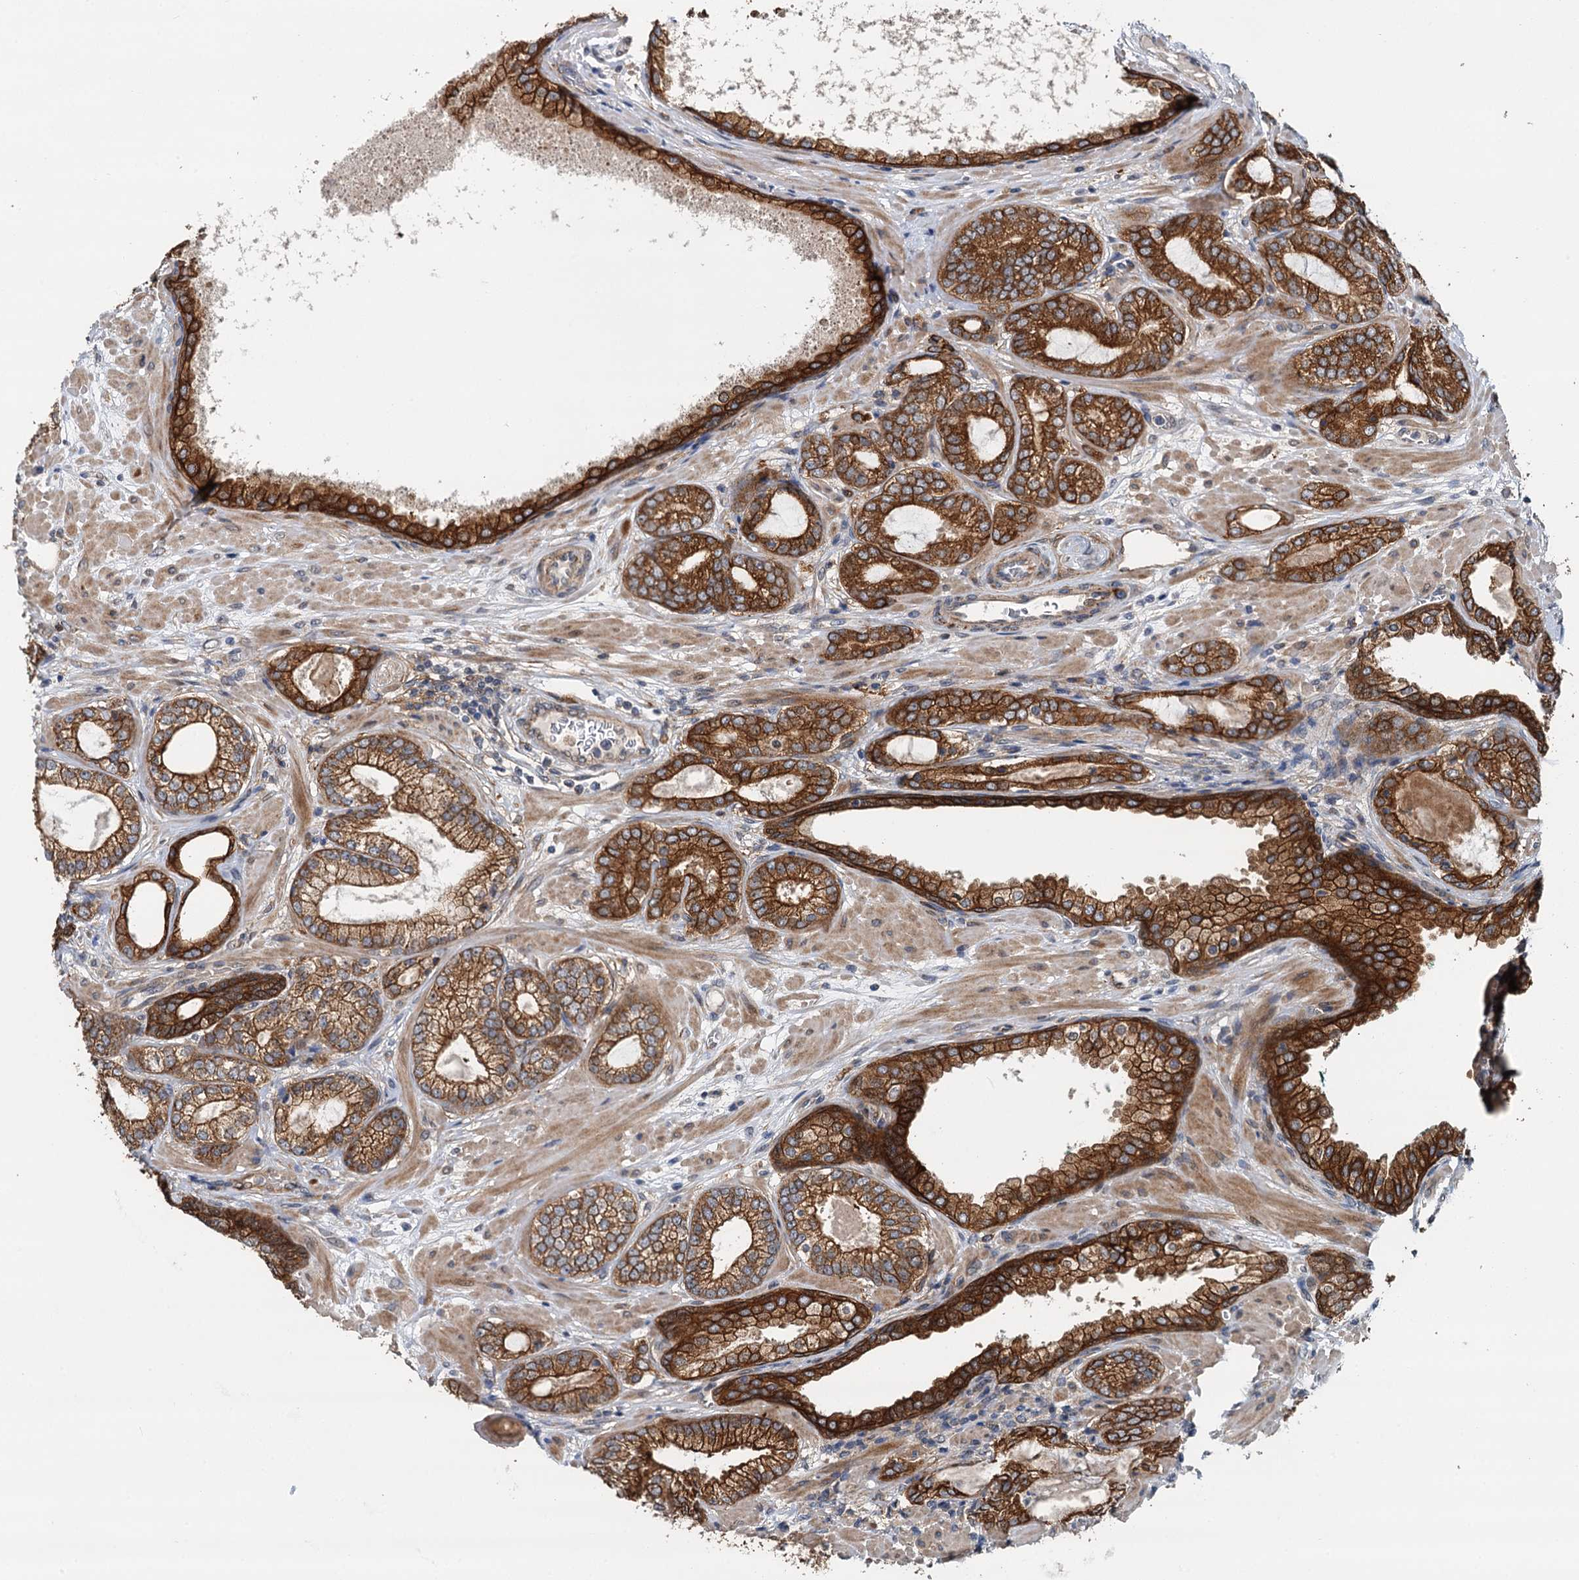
{"staining": {"intensity": "strong", "quantity": ">75%", "location": "cytoplasmic/membranous"}, "tissue": "prostate cancer", "cell_type": "Tumor cells", "image_type": "cancer", "snomed": [{"axis": "morphology", "description": "Adenocarcinoma, High grade"}, {"axis": "topography", "description": "Prostate"}], "caption": "Protein staining of prostate cancer tissue reveals strong cytoplasmic/membranous staining in approximately >75% of tumor cells.", "gene": "LRRK2", "patient": {"sex": "male", "age": 60}}